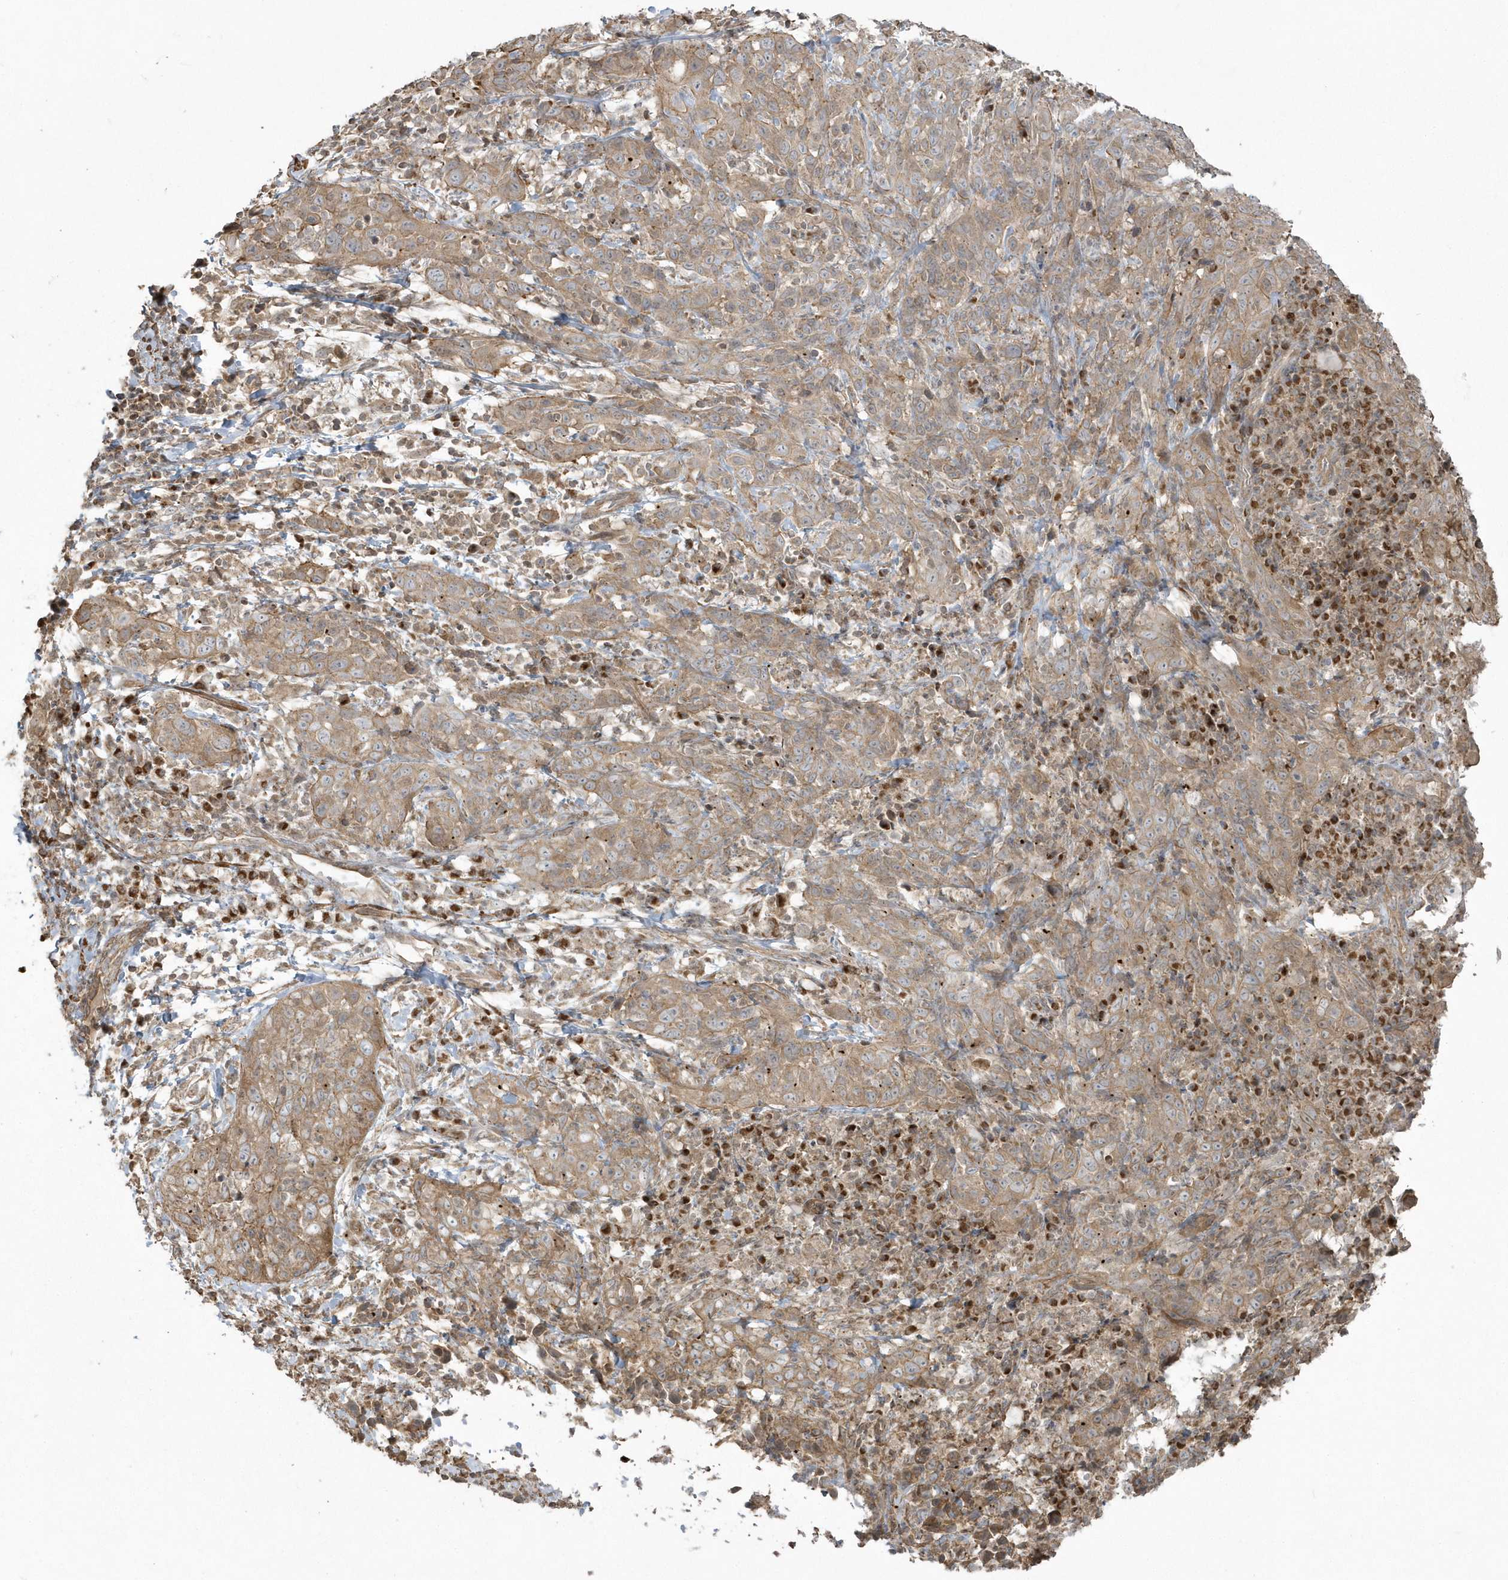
{"staining": {"intensity": "weak", "quantity": ">75%", "location": "cytoplasmic/membranous"}, "tissue": "cervical cancer", "cell_type": "Tumor cells", "image_type": "cancer", "snomed": [{"axis": "morphology", "description": "Squamous cell carcinoma, NOS"}, {"axis": "topography", "description": "Cervix"}], "caption": "Cervical squamous cell carcinoma stained with a brown dye exhibits weak cytoplasmic/membranous positive positivity in approximately >75% of tumor cells.", "gene": "ARMC8", "patient": {"sex": "female", "age": 46}}